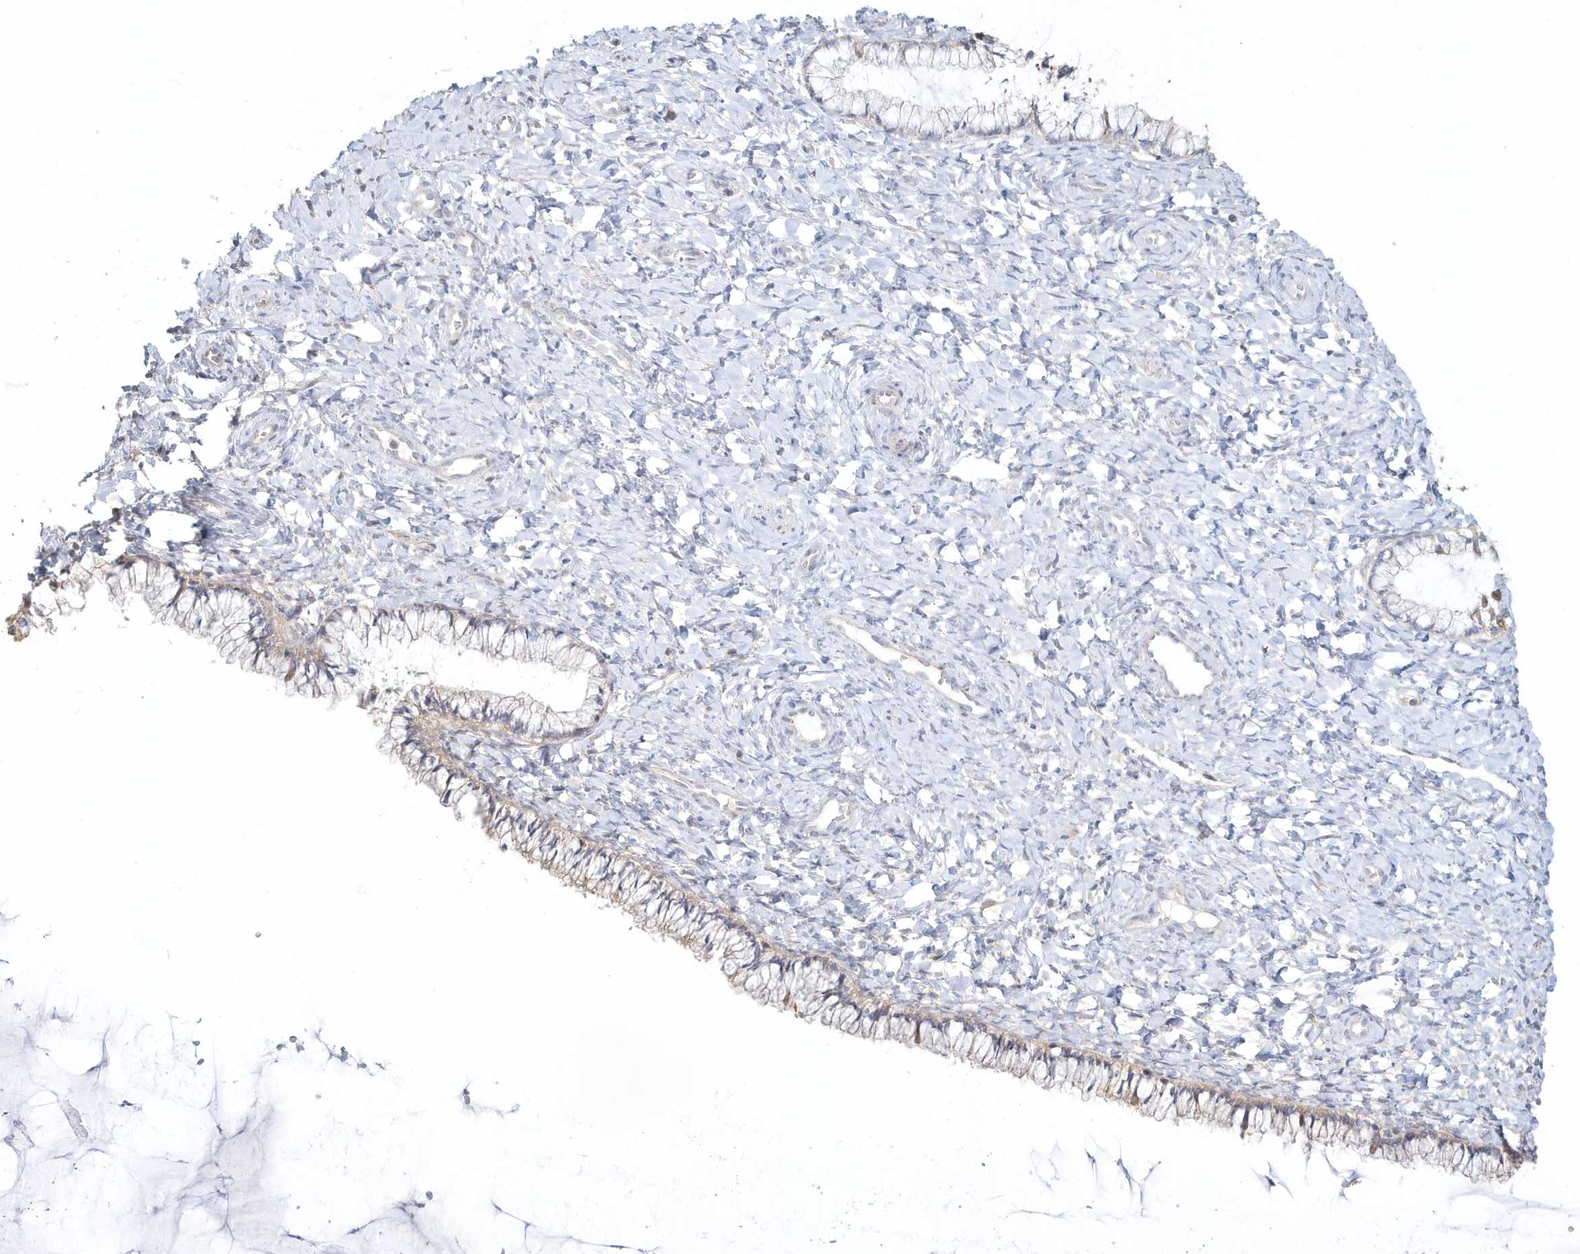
{"staining": {"intensity": "weak", "quantity": "<25%", "location": "cytoplasmic/membranous"}, "tissue": "cervix", "cell_type": "Glandular cells", "image_type": "normal", "snomed": [{"axis": "morphology", "description": "Normal tissue, NOS"}, {"axis": "morphology", "description": "Adenocarcinoma, NOS"}, {"axis": "topography", "description": "Cervix"}], "caption": "Glandular cells are negative for brown protein staining in normal cervix. (DAB (3,3'-diaminobenzidine) immunohistochemistry visualized using brightfield microscopy, high magnification).", "gene": "MMRN1", "patient": {"sex": "female", "age": 29}}